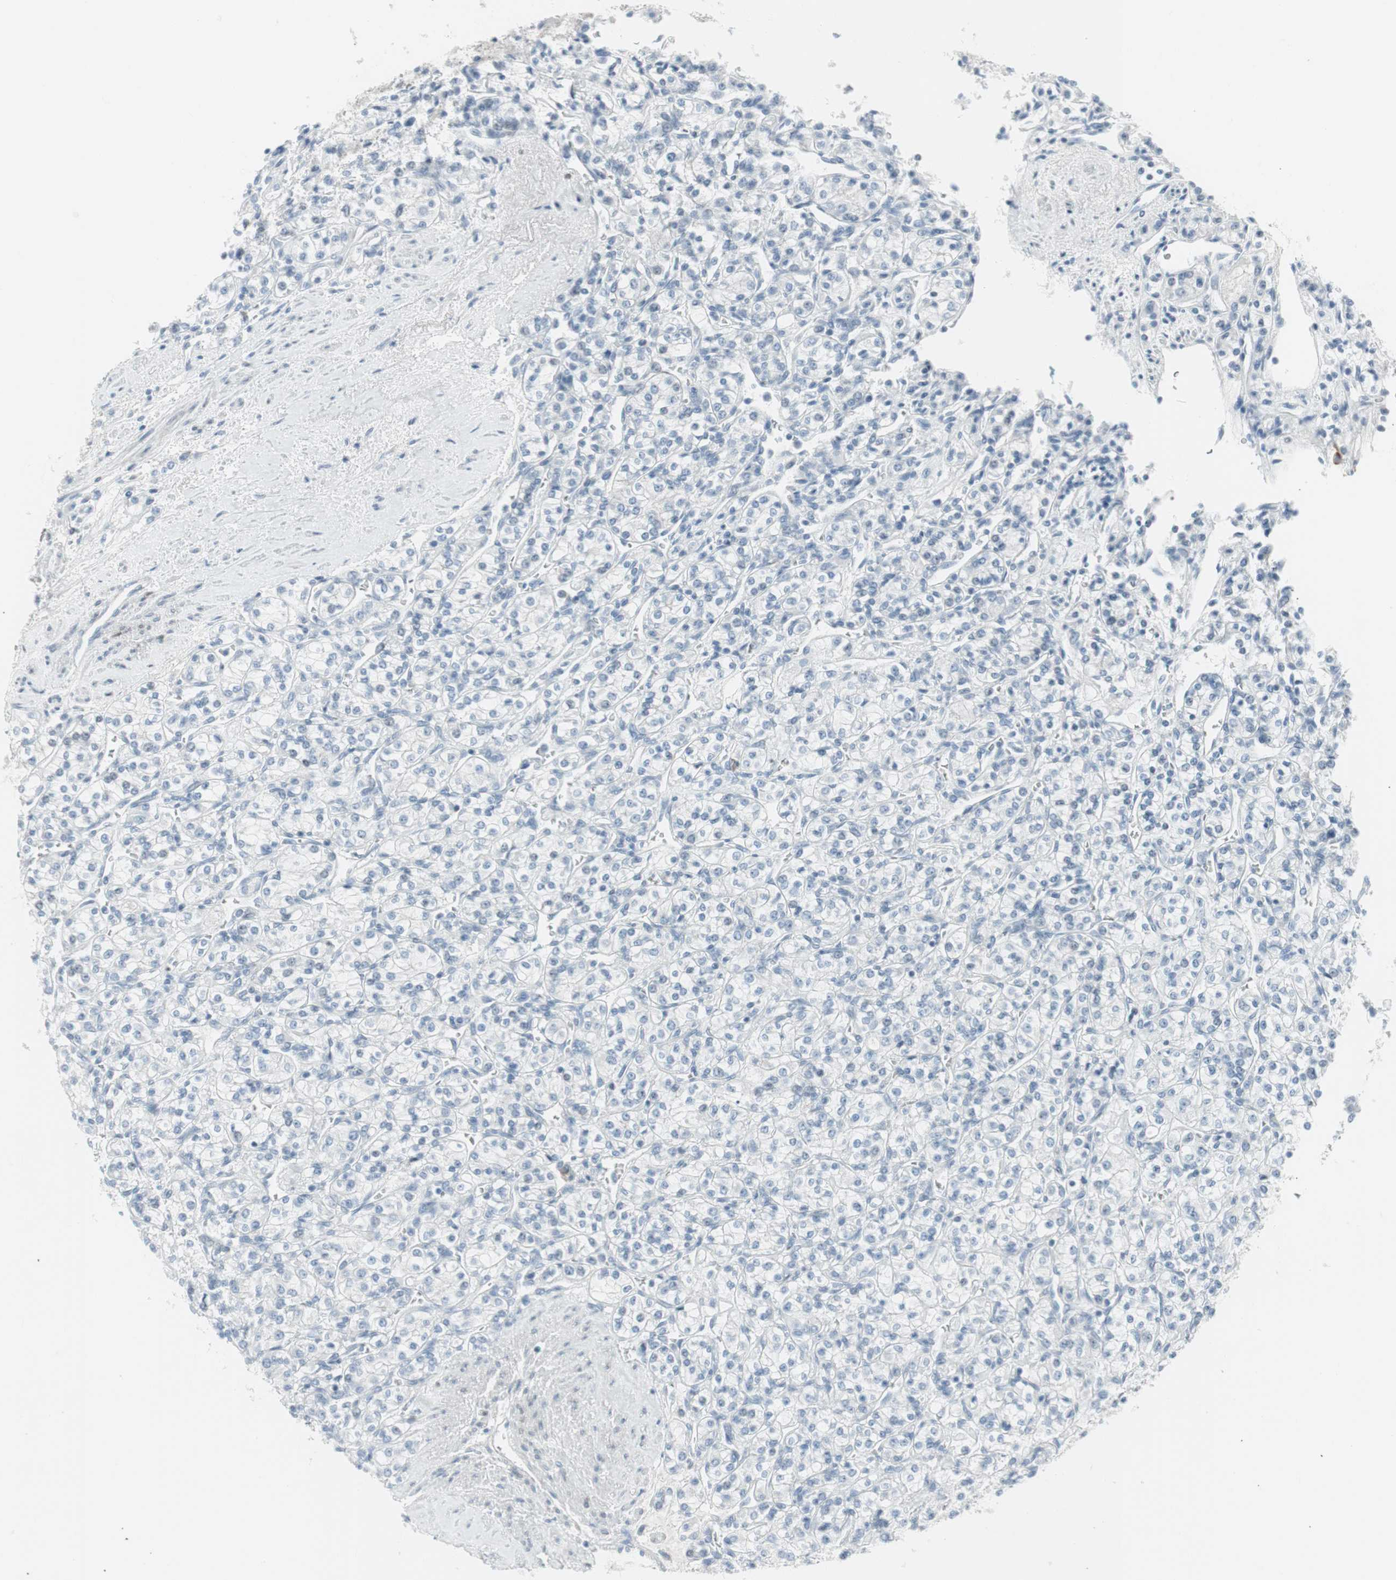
{"staining": {"intensity": "negative", "quantity": "none", "location": "none"}, "tissue": "renal cancer", "cell_type": "Tumor cells", "image_type": "cancer", "snomed": [{"axis": "morphology", "description": "Adenocarcinoma, NOS"}, {"axis": "topography", "description": "Kidney"}], "caption": "A photomicrograph of renal adenocarcinoma stained for a protein demonstrates no brown staining in tumor cells. Brightfield microscopy of immunohistochemistry (IHC) stained with DAB (3,3'-diaminobenzidine) (brown) and hematoxylin (blue), captured at high magnification.", "gene": "AGR2", "patient": {"sex": "male", "age": 77}}